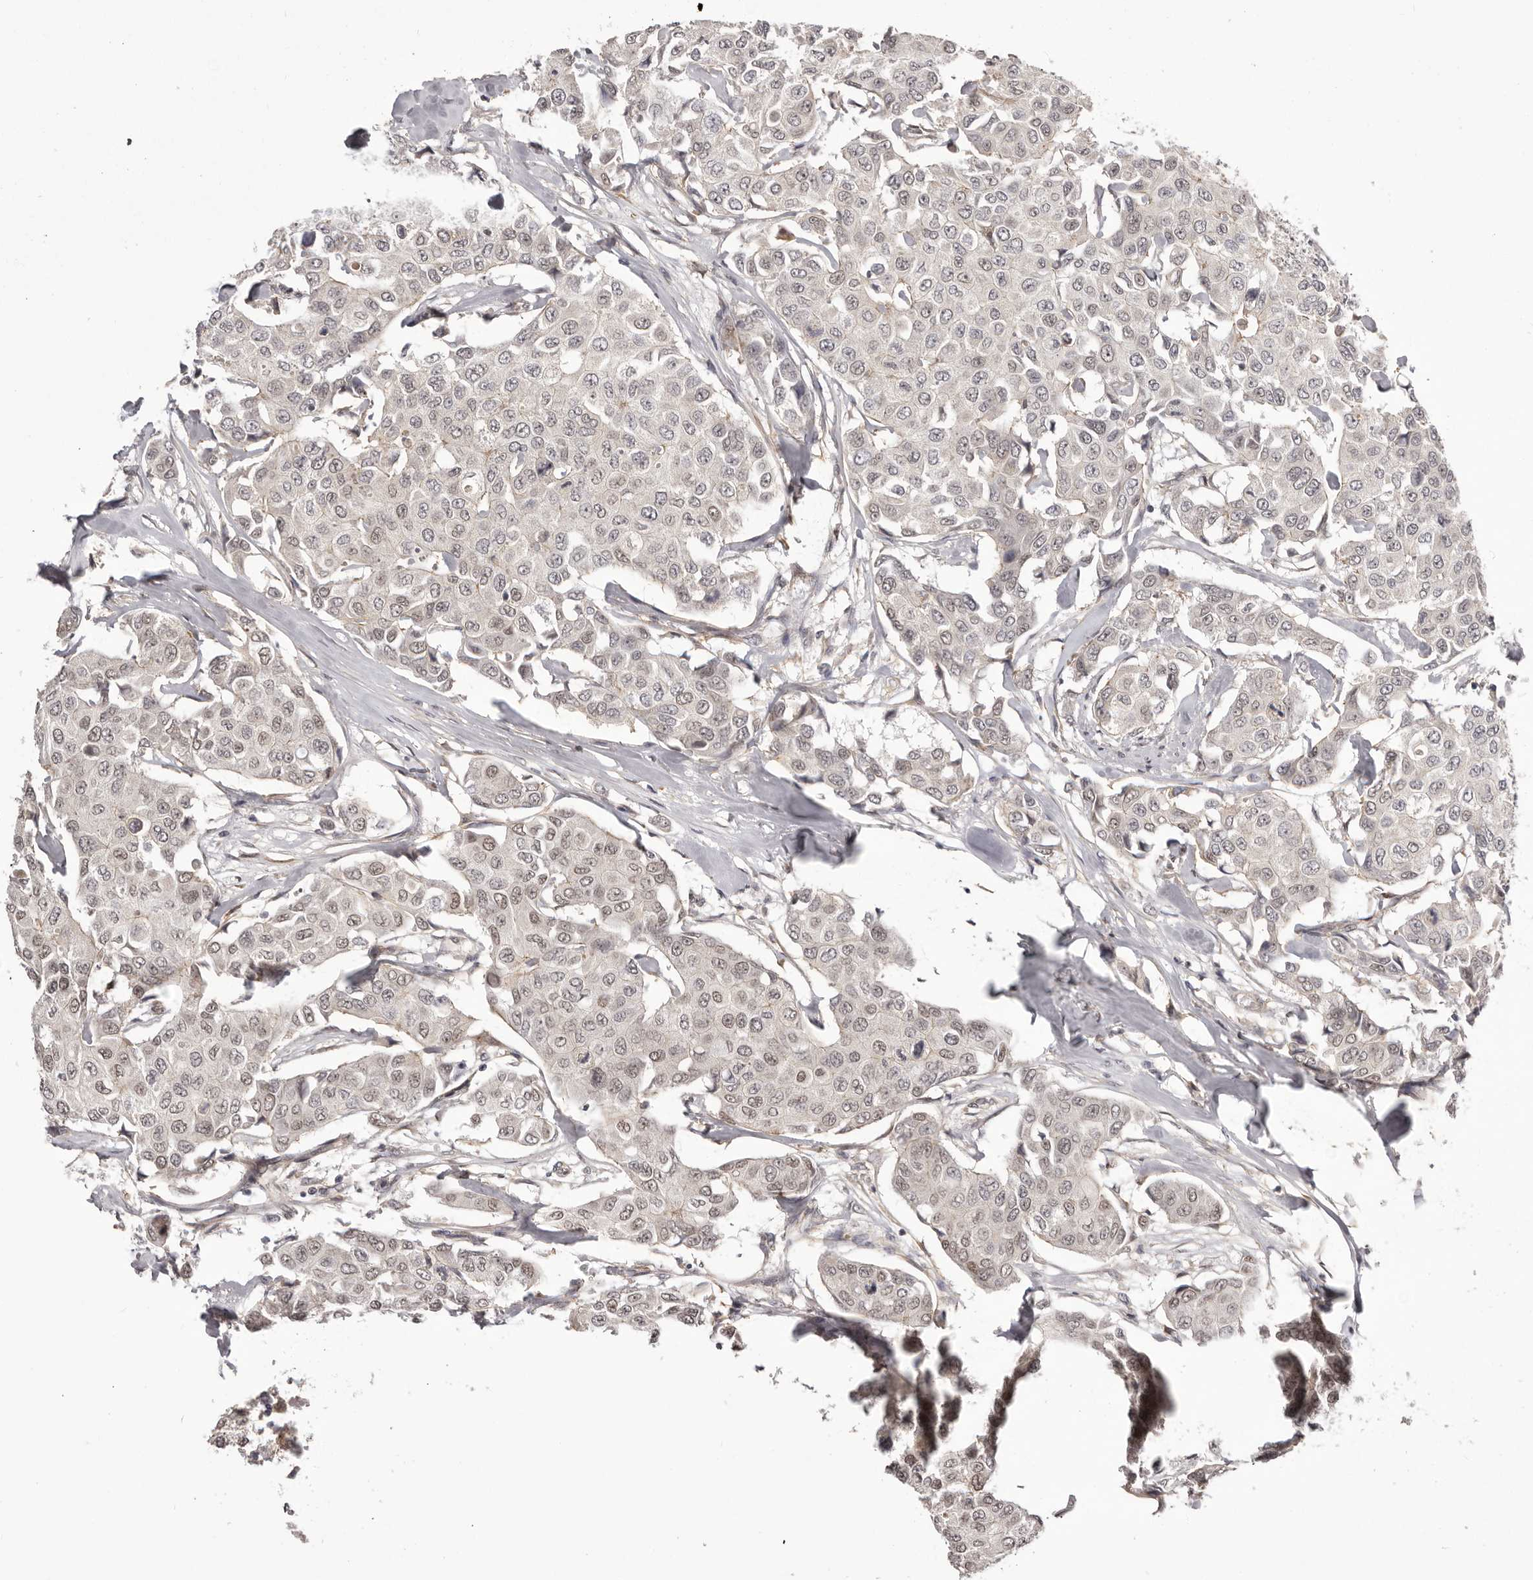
{"staining": {"intensity": "negative", "quantity": "none", "location": "none"}, "tissue": "breast cancer", "cell_type": "Tumor cells", "image_type": "cancer", "snomed": [{"axis": "morphology", "description": "Duct carcinoma"}, {"axis": "topography", "description": "Breast"}], "caption": "Immunohistochemistry of breast infiltrating ductal carcinoma shows no staining in tumor cells.", "gene": "RNF2", "patient": {"sex": "female", "age": 80}}